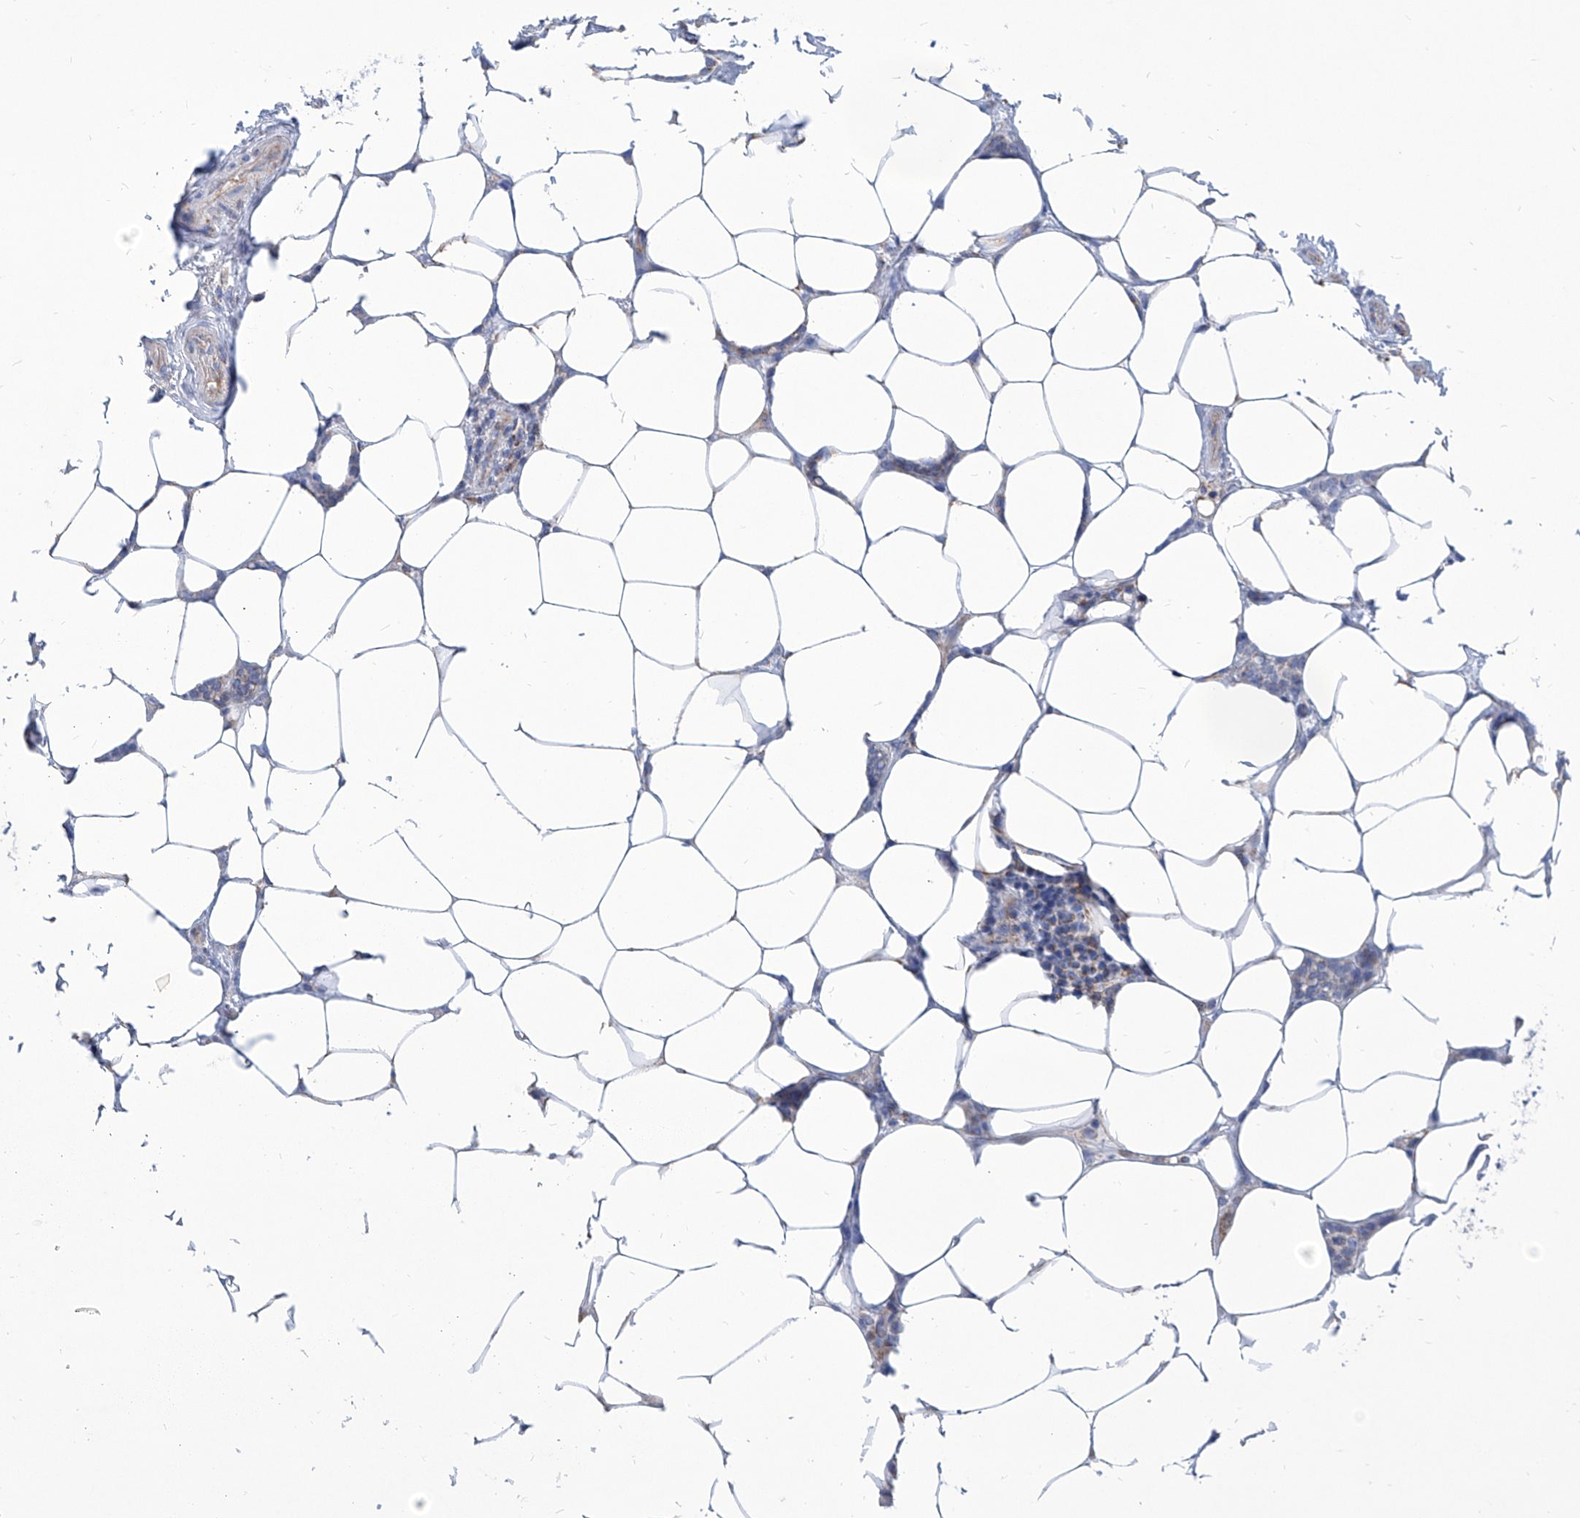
{"staining": {"intensity": "negative", "quantity": "none", "location": "none"}, "tissue": "breast cancer", "cell_type": "Tumor cells", "image_type": "cancer", "snomed": [{"axis": "morphology", "description": "Lobular carcinoma"}, {"axis": "topography", "description": "Breast"}], "caption": "There is no significant positivity in tumor cells of breast cancer (lobular carcinoma).", "gene": "SRBD1", "patient": {"sex": "female", "age": 50}}